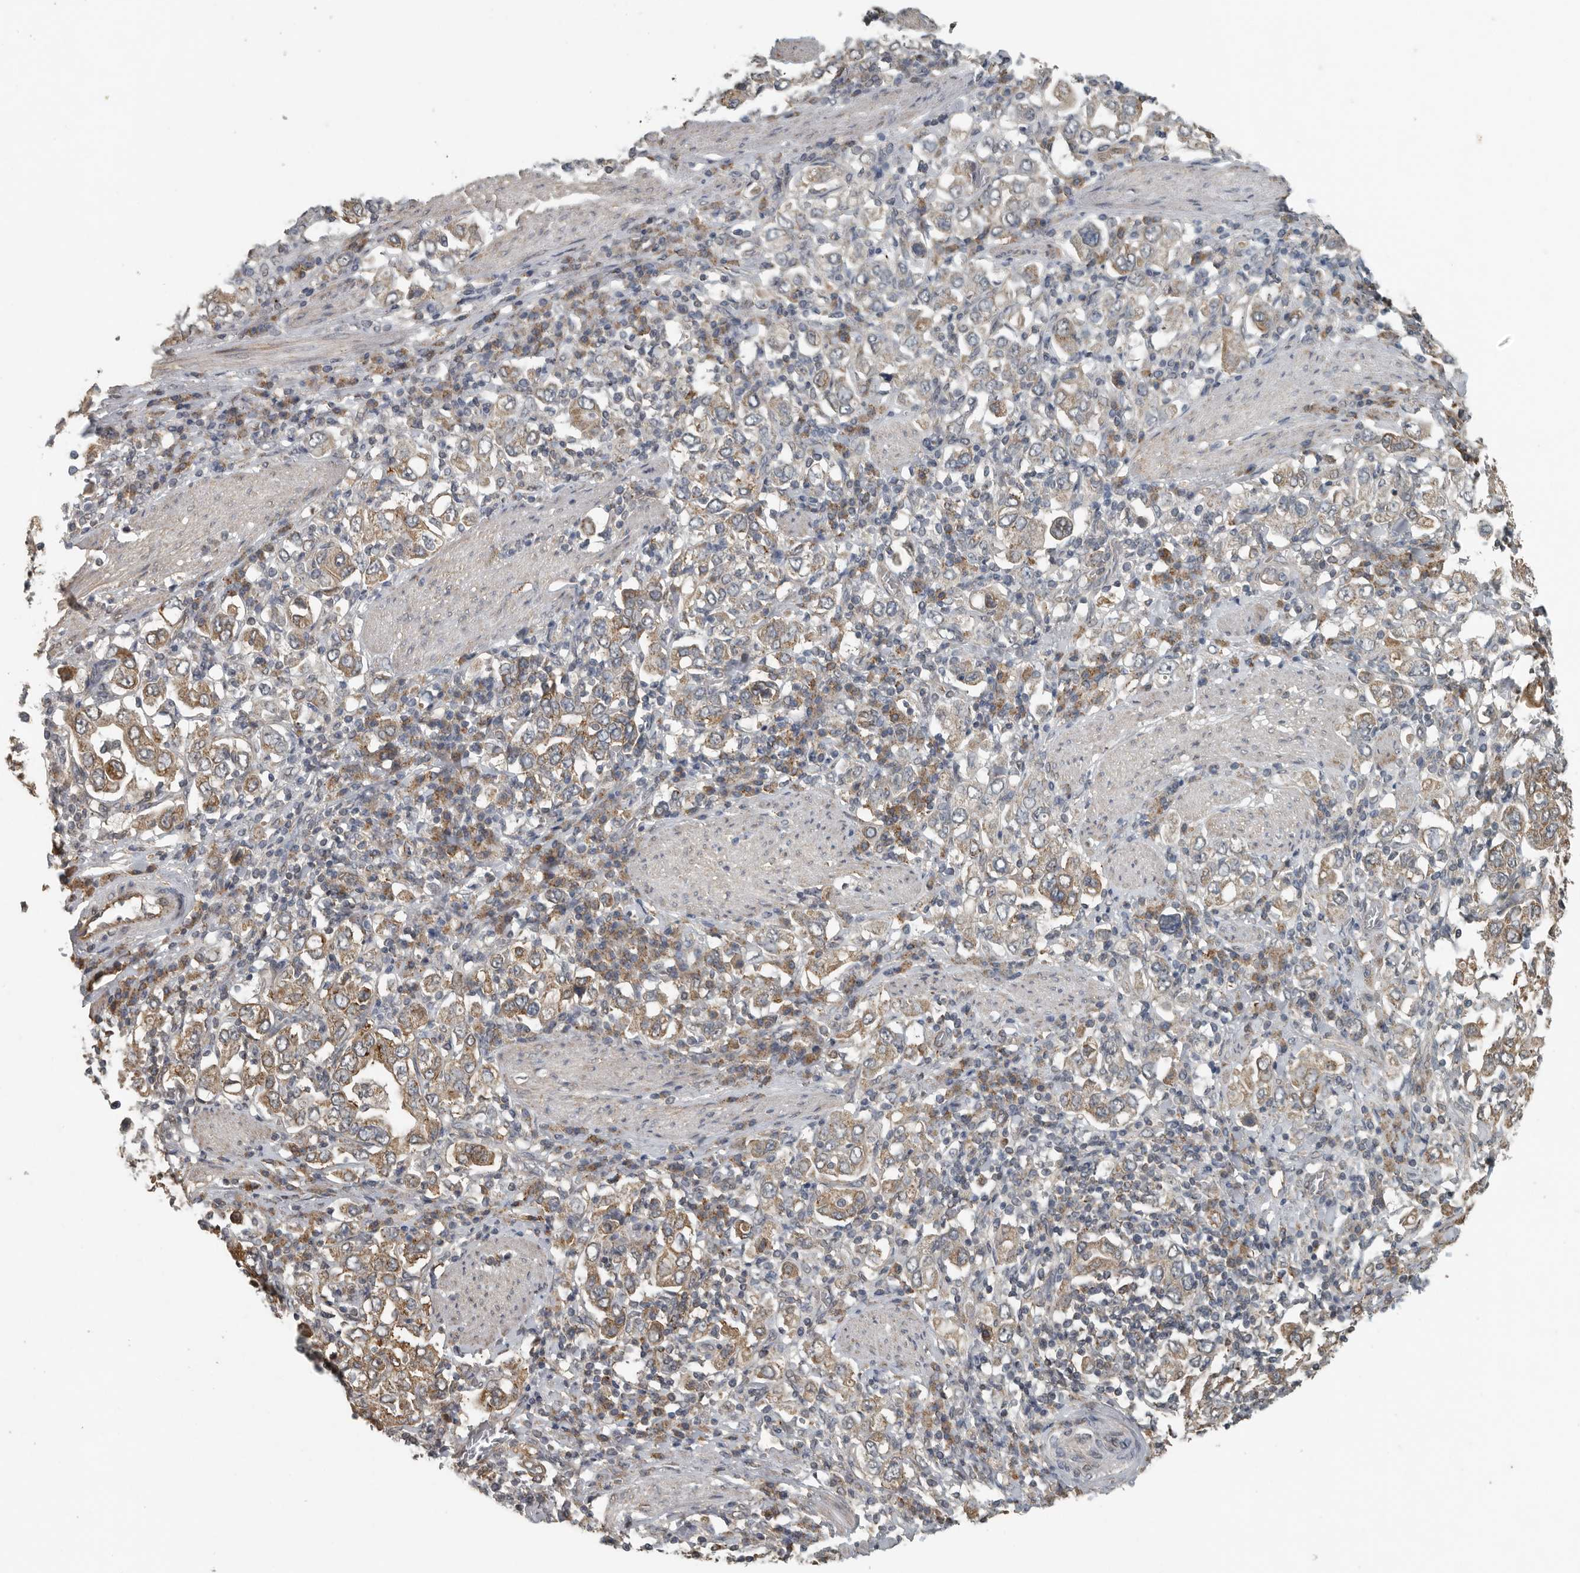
{"staining": {"intensity": "moderate", "quantity": "25%-75%", "location": "cytoplasmic/membranous"}, "tissue": "stomach cancer", "cell_type": "Tumor cells", "image_type": "cancer", "snomed": [{"axis": "morphology", "description": "Adenocarcinoma, NOS"}, {"axis": "topography", "description": "Stomach, upper"}], "caption": "Brown immunohistochemical staining in stomach cancer demonstrates moderate cytoplasmic/membranous staining in about 25%-75% of tumor cells.", "gene": "AFAP1", "patient": {"sex": "male", "age": 62}}